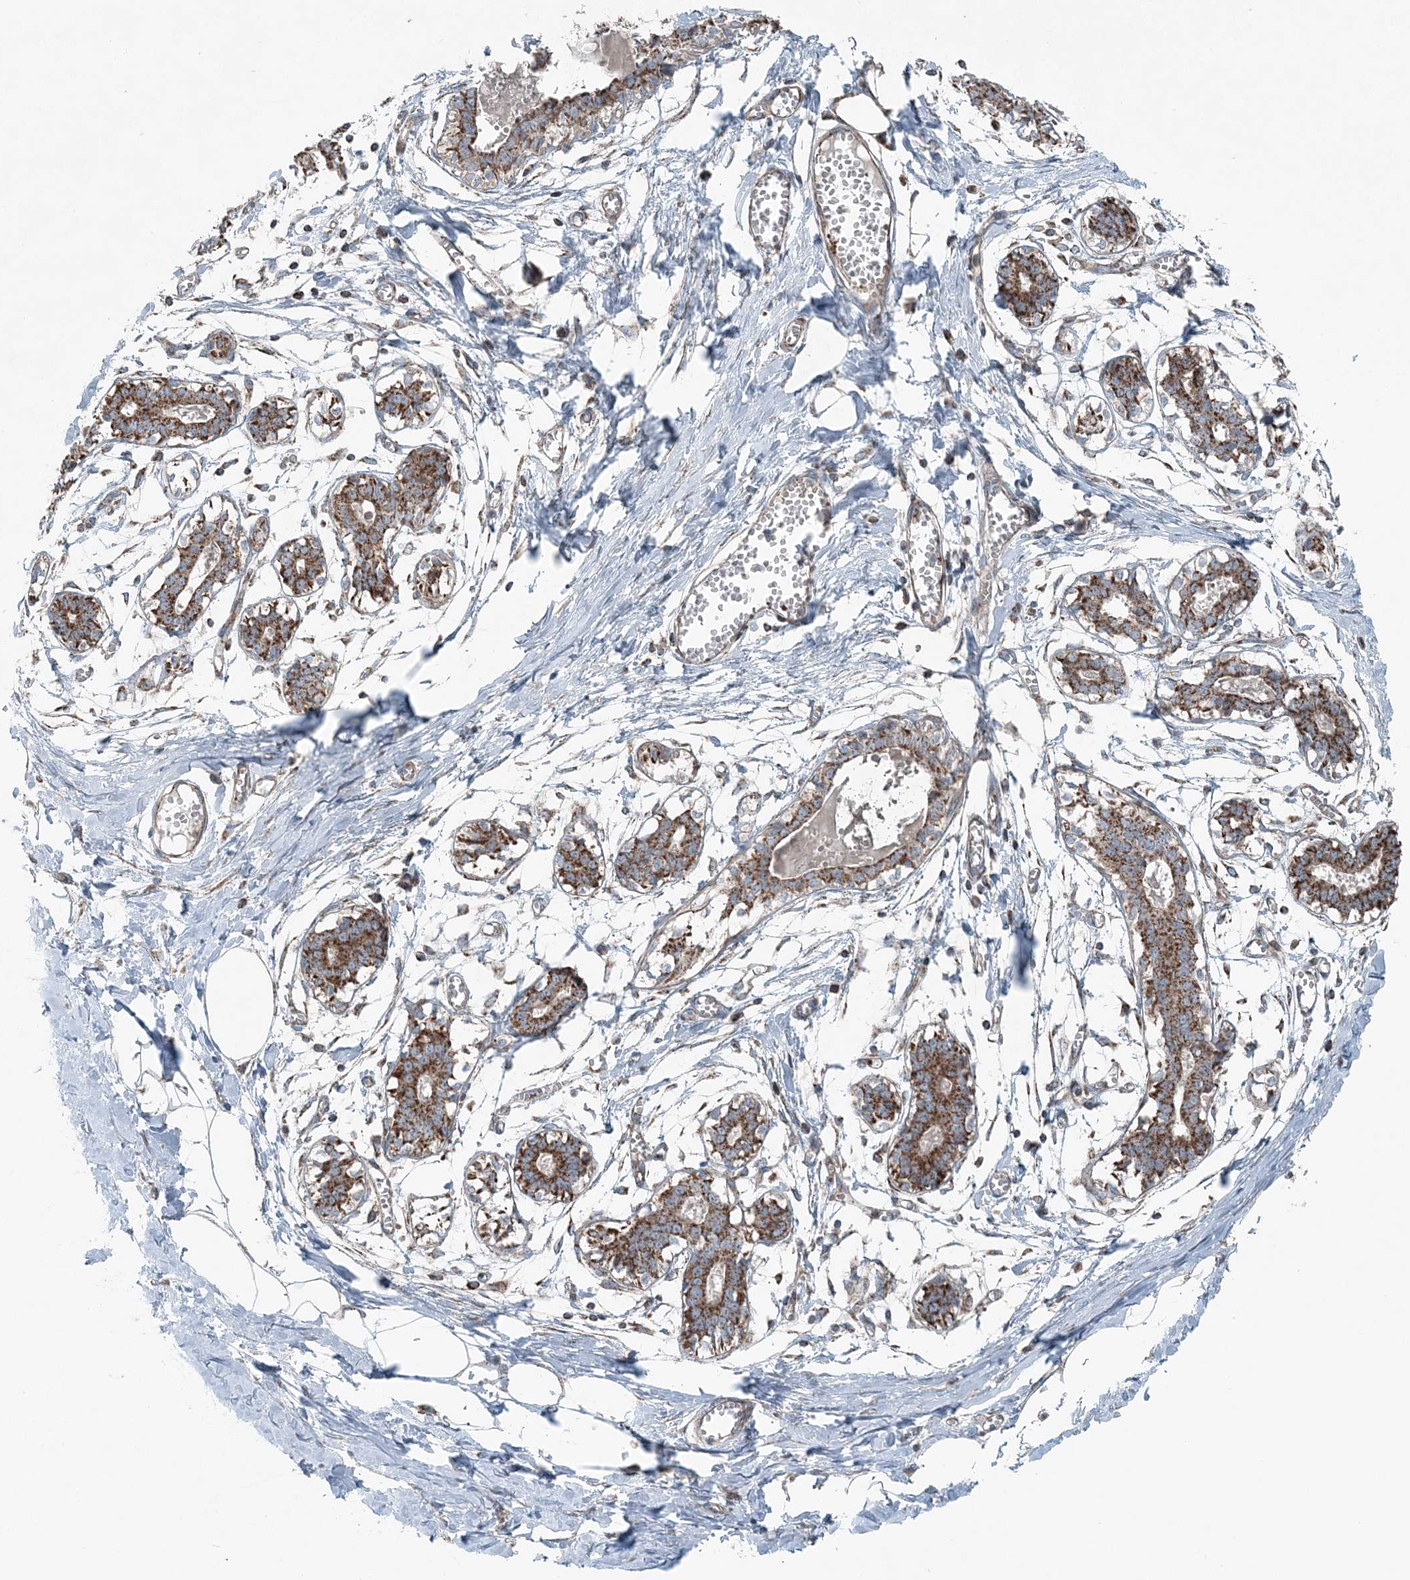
{"staining": {"intensity": "negative", "quantity": "none", "location": "none"}, "tissue": "breast", "cell_type": "Adipocytes", "image_type": "normal", "snomed": [{"axis": "morphology", "description": "Normal tissue, NOS"}, {"axis": "topography", "description": "Breast"}], "caption": "Breast stained for a protein using IHC exhibits no positivity adipocytes.", "gene": "KY", "patient": {"sex": "female", "age": 27}}